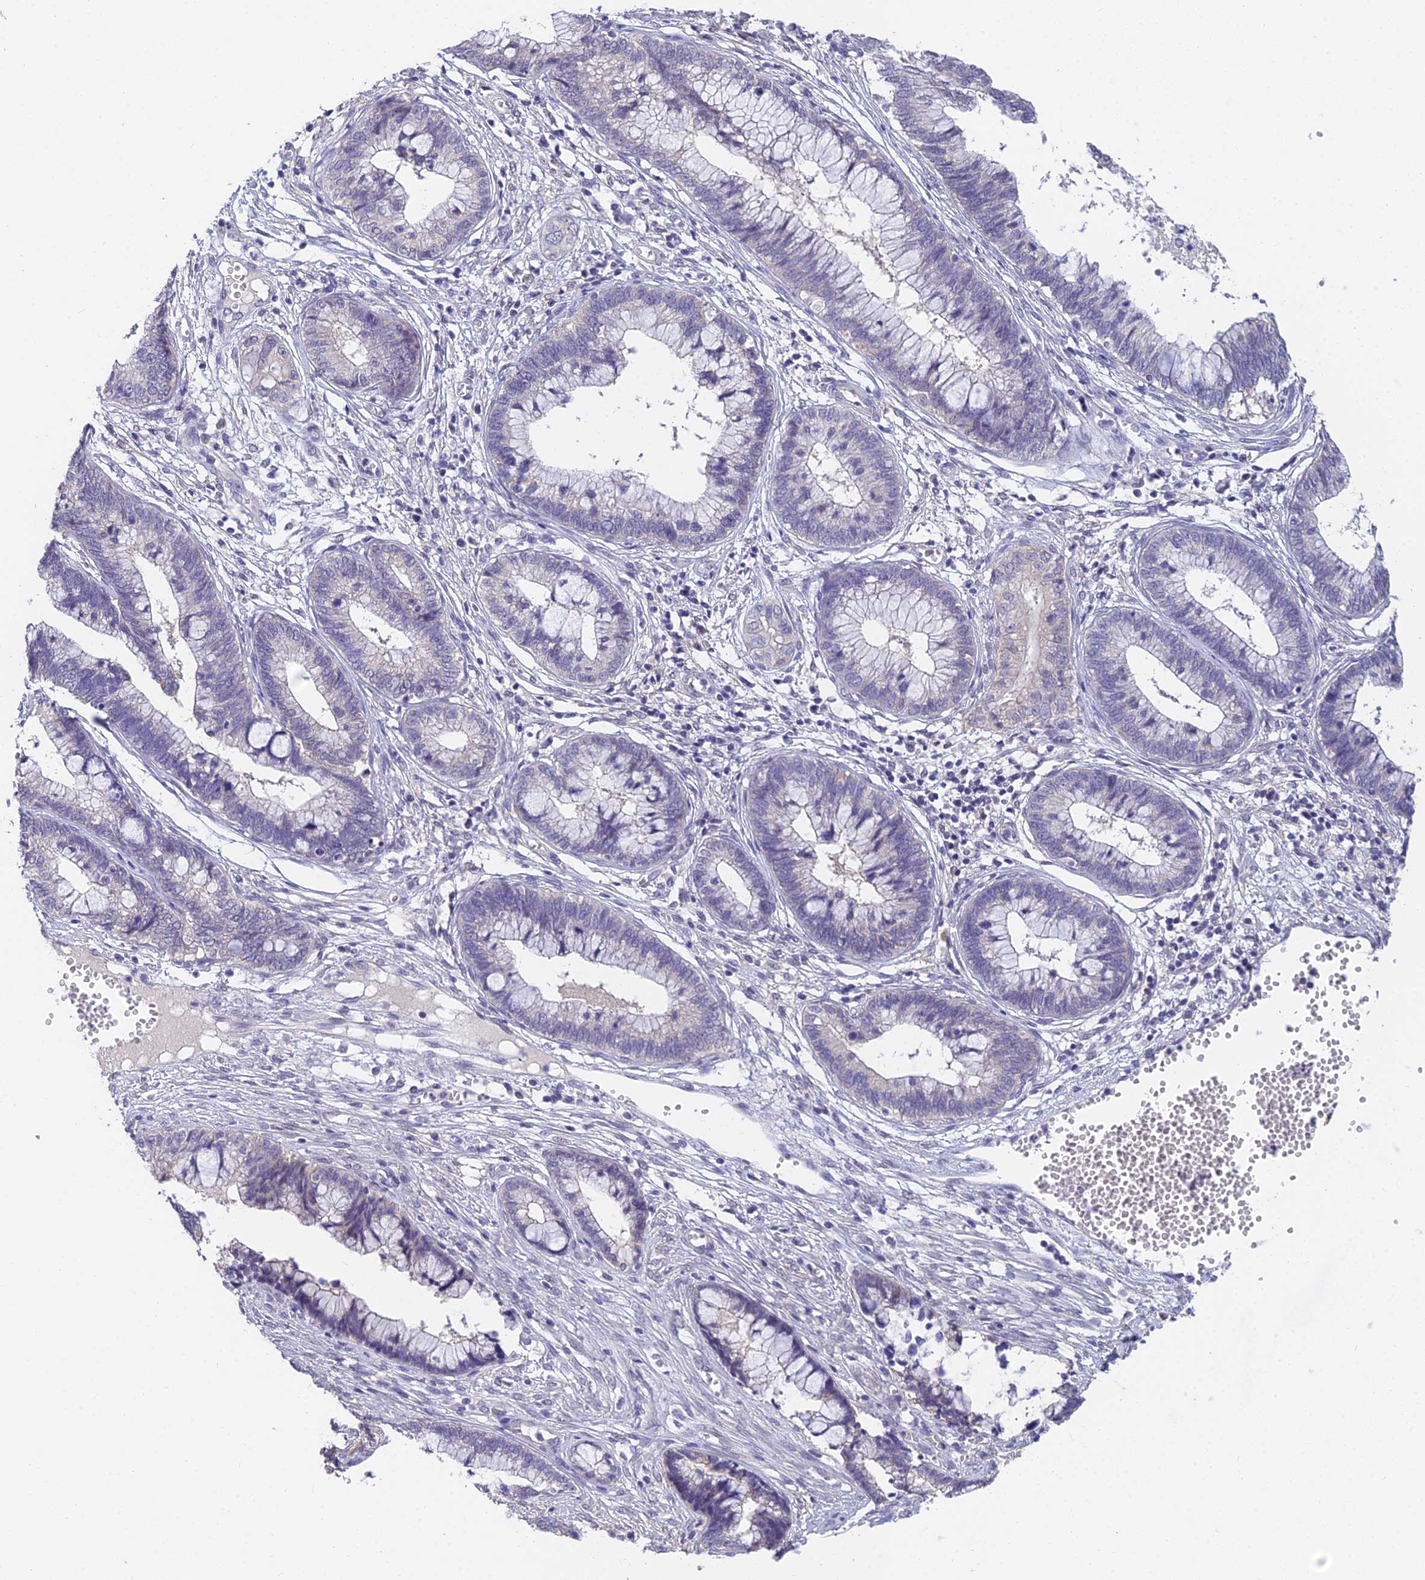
{"staining": {"intensity": "negative", "quantity": "none", "location": "none"}, "tissue": "cervical cancer", "cell_type": "Tumor cells", "image_type": "cancer", "snomed": [{"axis": "morphology", "description": "Adenocarcinoma, NOS"}, {"axis": "topography", "description": "Cervix"}], "caption": "Tumor cells show no significant protein positivity in cervical cancer. Brightfield microscopy of immunohistochemistry stained with DAB (3,3'-diaminobenzidine) (brown) and hematoxylin (blue), captured at high magnification.", "gene": "HOXB1", "patient": {"sex": "female", "age": 44}}